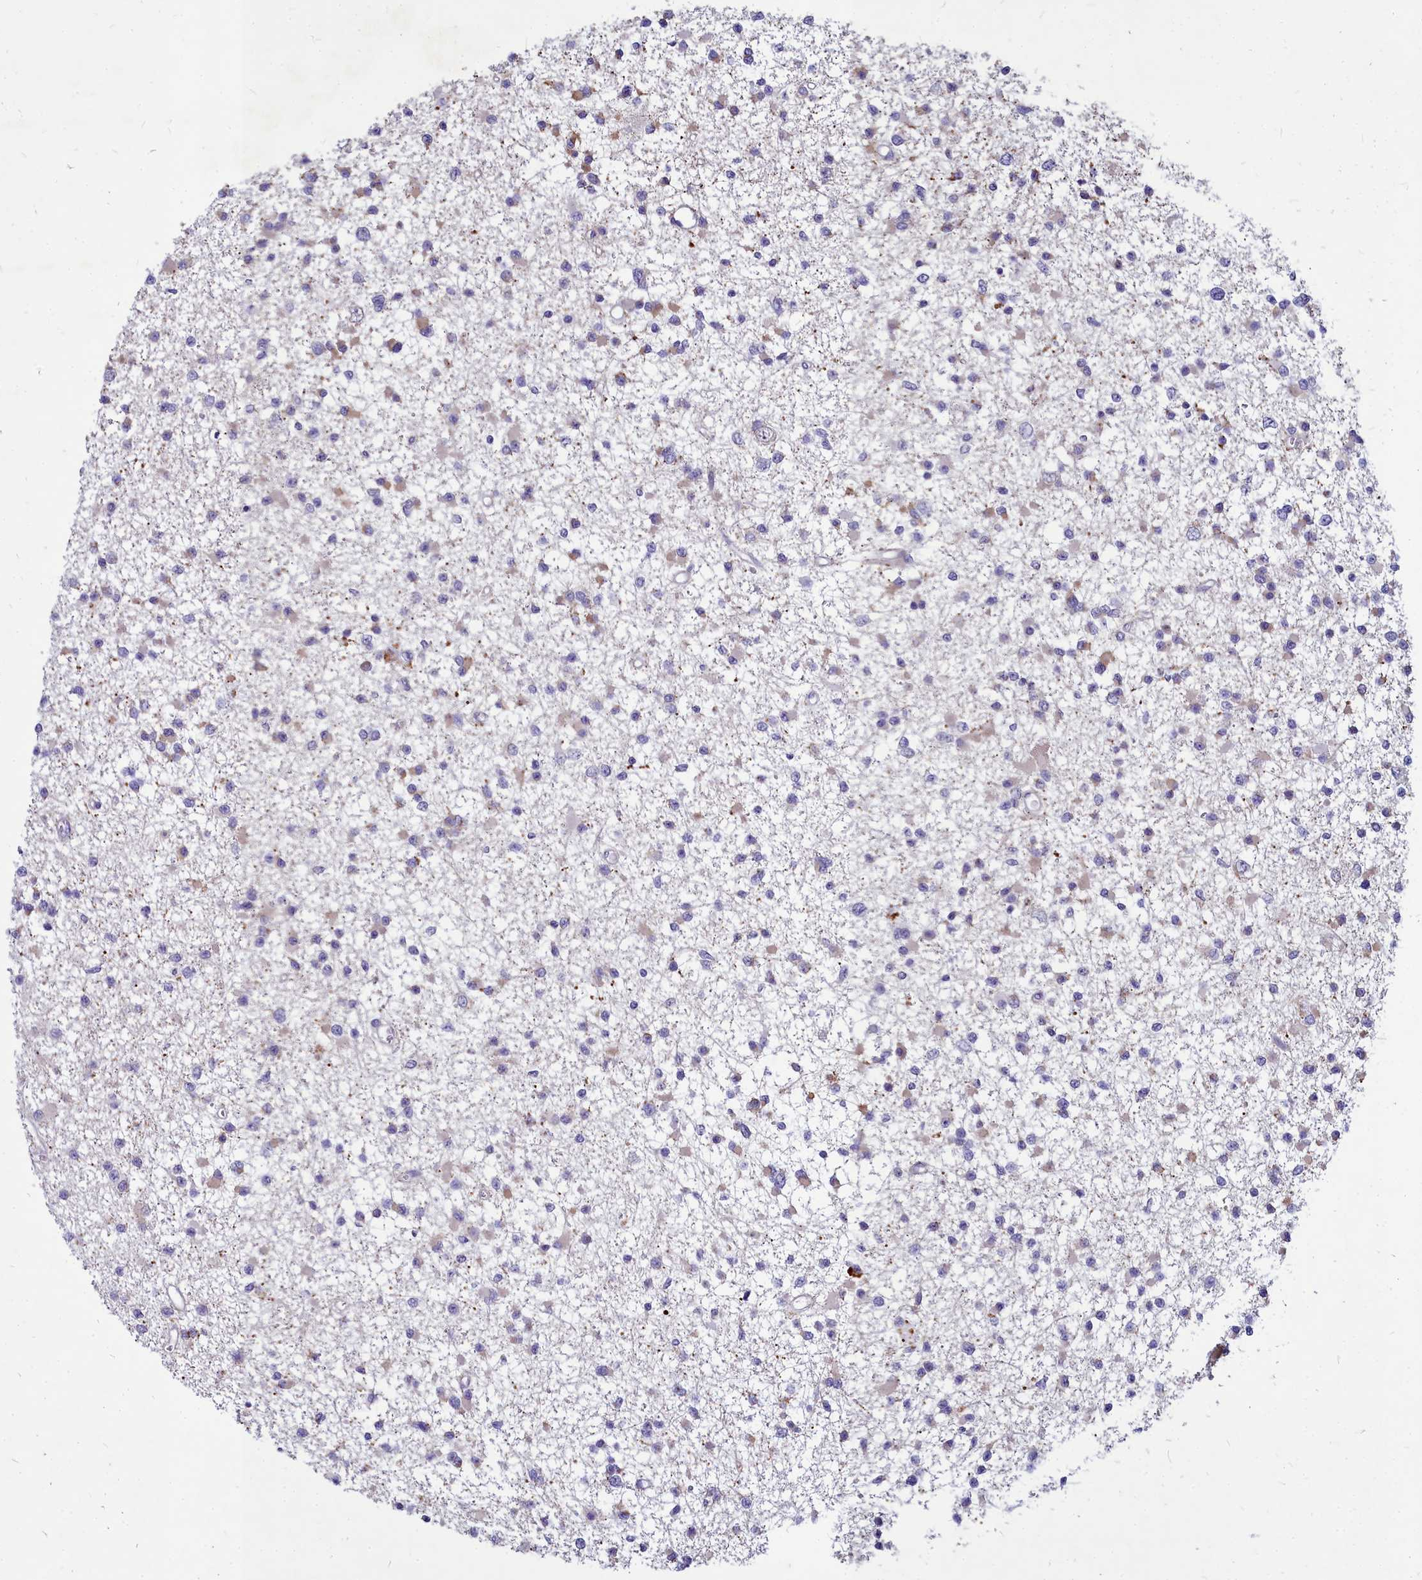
{"staining": {"intensity": "weak", "quantity": "<25%", "location": "cytoplasmic/membranous"}, "tissue": "glioma", "cell_type": "Tumor cells", "image_type": "cancer", "snomed": [{"axis": "morphology", "description": "Glioma, malignant, Low grade"}, {"axis": "topography", "description": "Brain"}], "caption": "Photomicrograph shows no significant protein positivity in tumor cells of malignant glioma (low-grade). (DAB IHC visualized using brightfield microscopy, high magnification).", "gene": "SMPD4", "patient": {"sex": "female", "age": 22}}